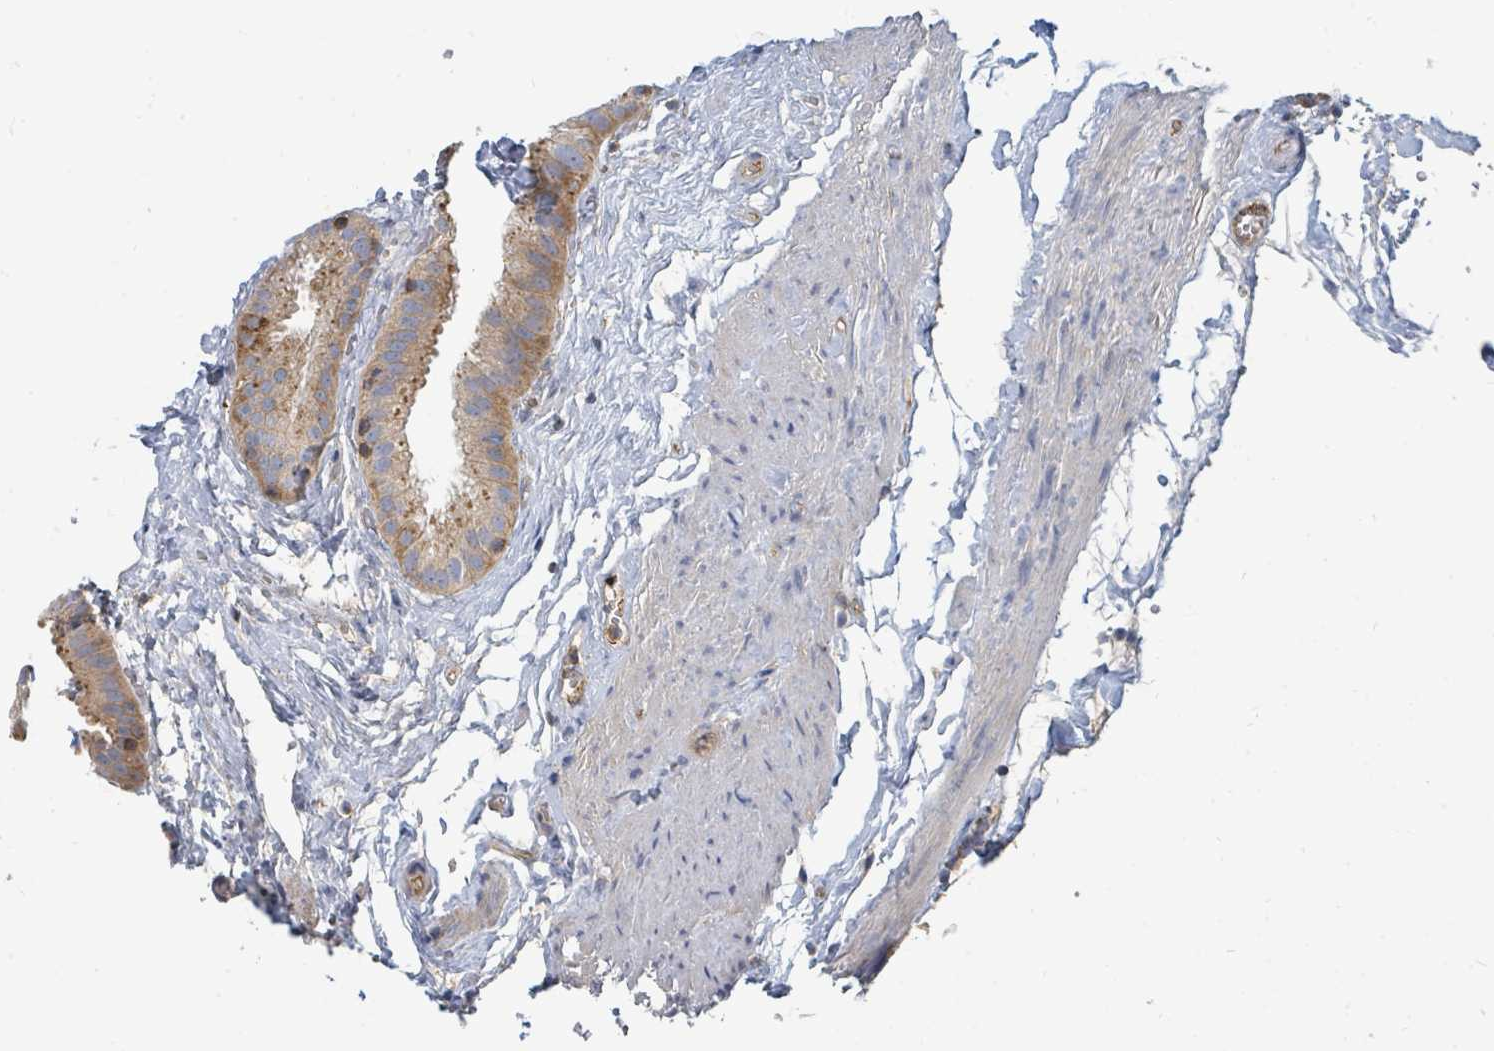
{"staining": {"intensity": "moderate", "quantity": ">75%", "location": "cytoplasmic/membranous"}, "tissue": "gallbladder", "cell_type": "Glandular cells", "image_type": "normal", "snomed": [{"axis": "morphology", "description": "Normal tissue, NOS"}, {"axis": "topography", "description": "Gallbladder"}], "caption": "Immunohistochemical staining of benign gallbladder displays medium levels of moderate cytoplasmic/membranous staining in about >75% of glandular cells.", "gene": "BOLA2B", "patient": {"sex": "female", "age": 61}}